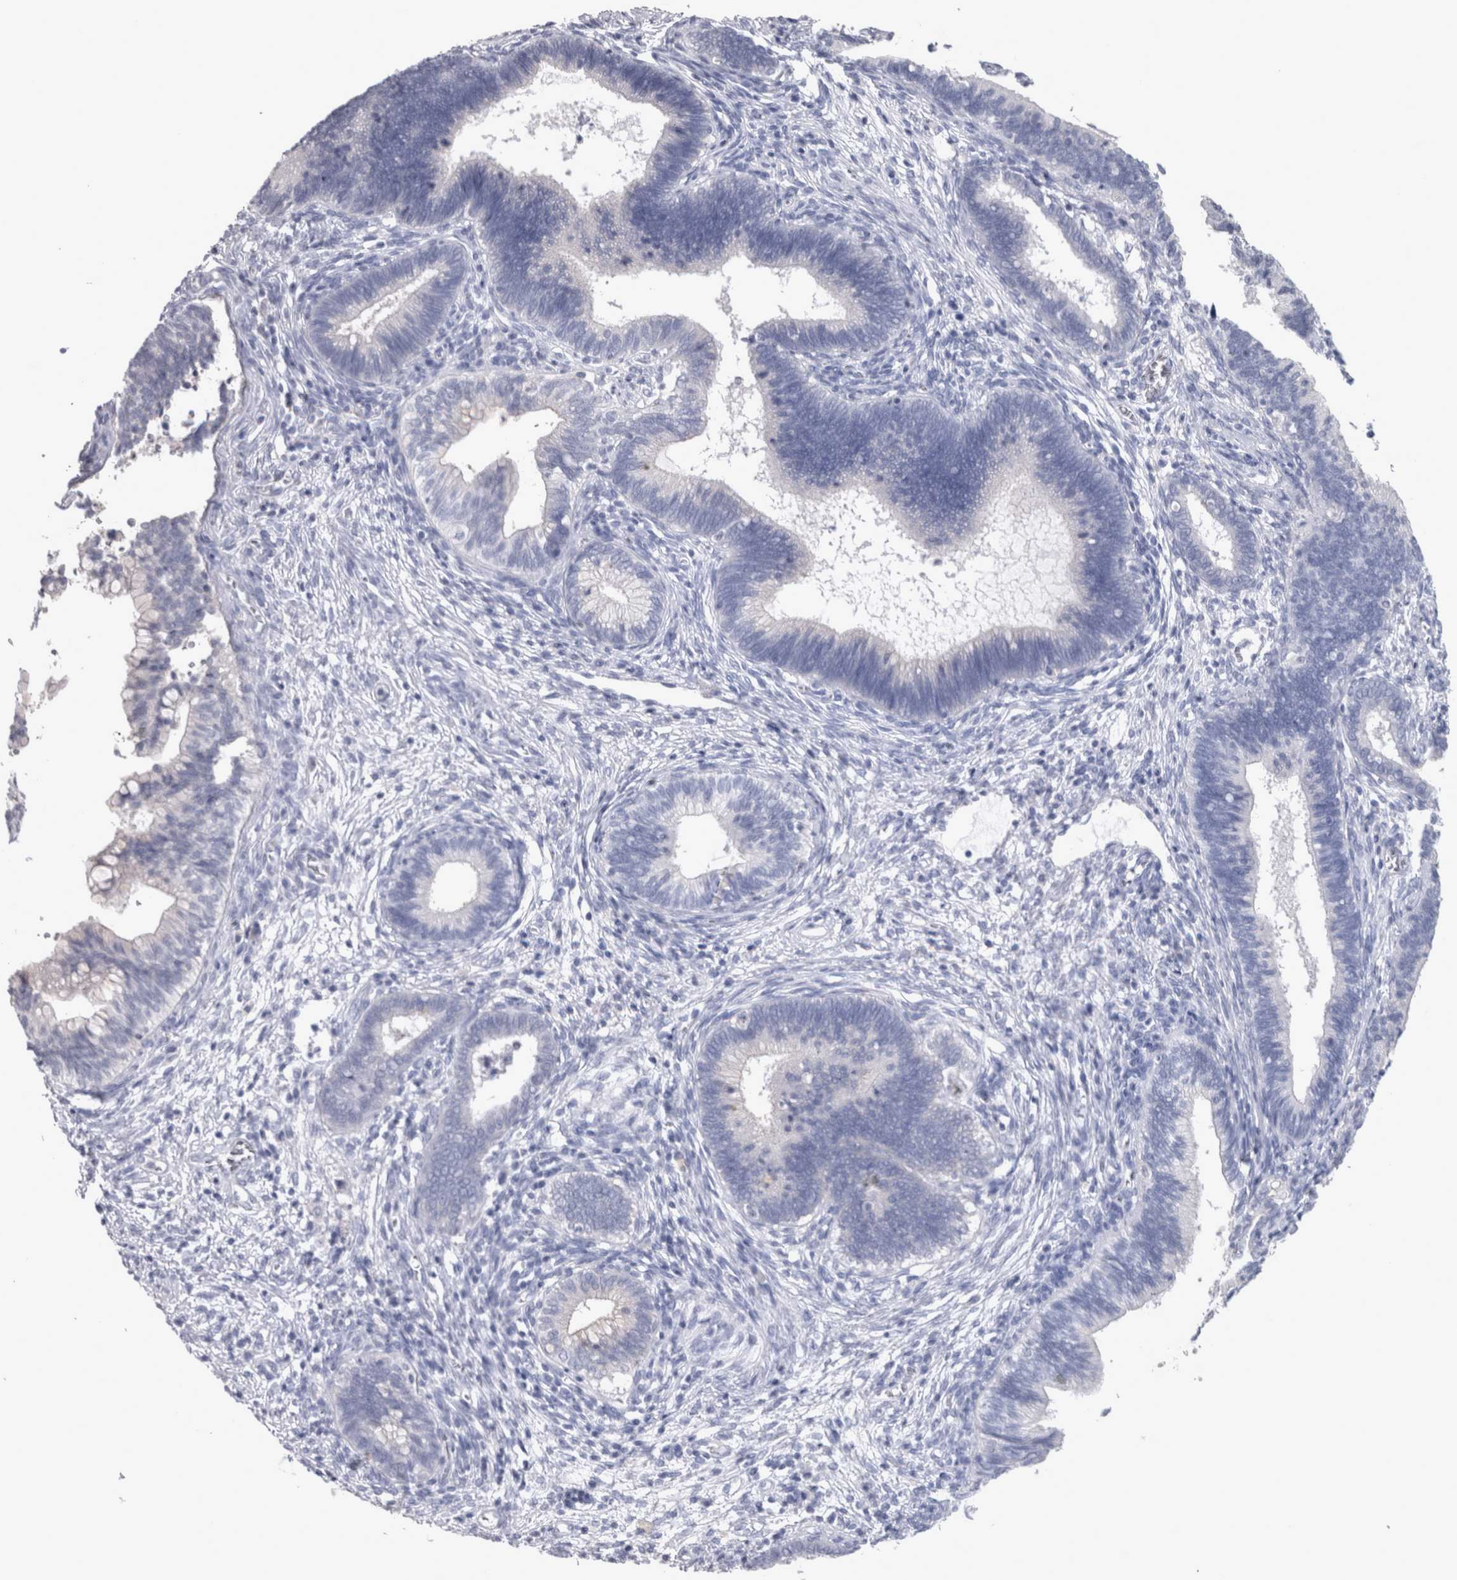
{"staining": {"intensity": "negative", "quantity": "none", "location": "none"}, "tissue": "cervical cancer", "cell_type": "Tumor cells", "image_type": "cancer", "snomed": [{"axis": "morphology", "description": "Adenocarcinoma, NOS"}, {"axis": "topography", "description": "Cervix"}], "caption": "Human cervical adenocarcinoma stained for a protein using immunohistochemistry (IHC) shows no staining in tumor cells.", "gene": "MSMB", "patient": {"sex": "female", "age": 44}}